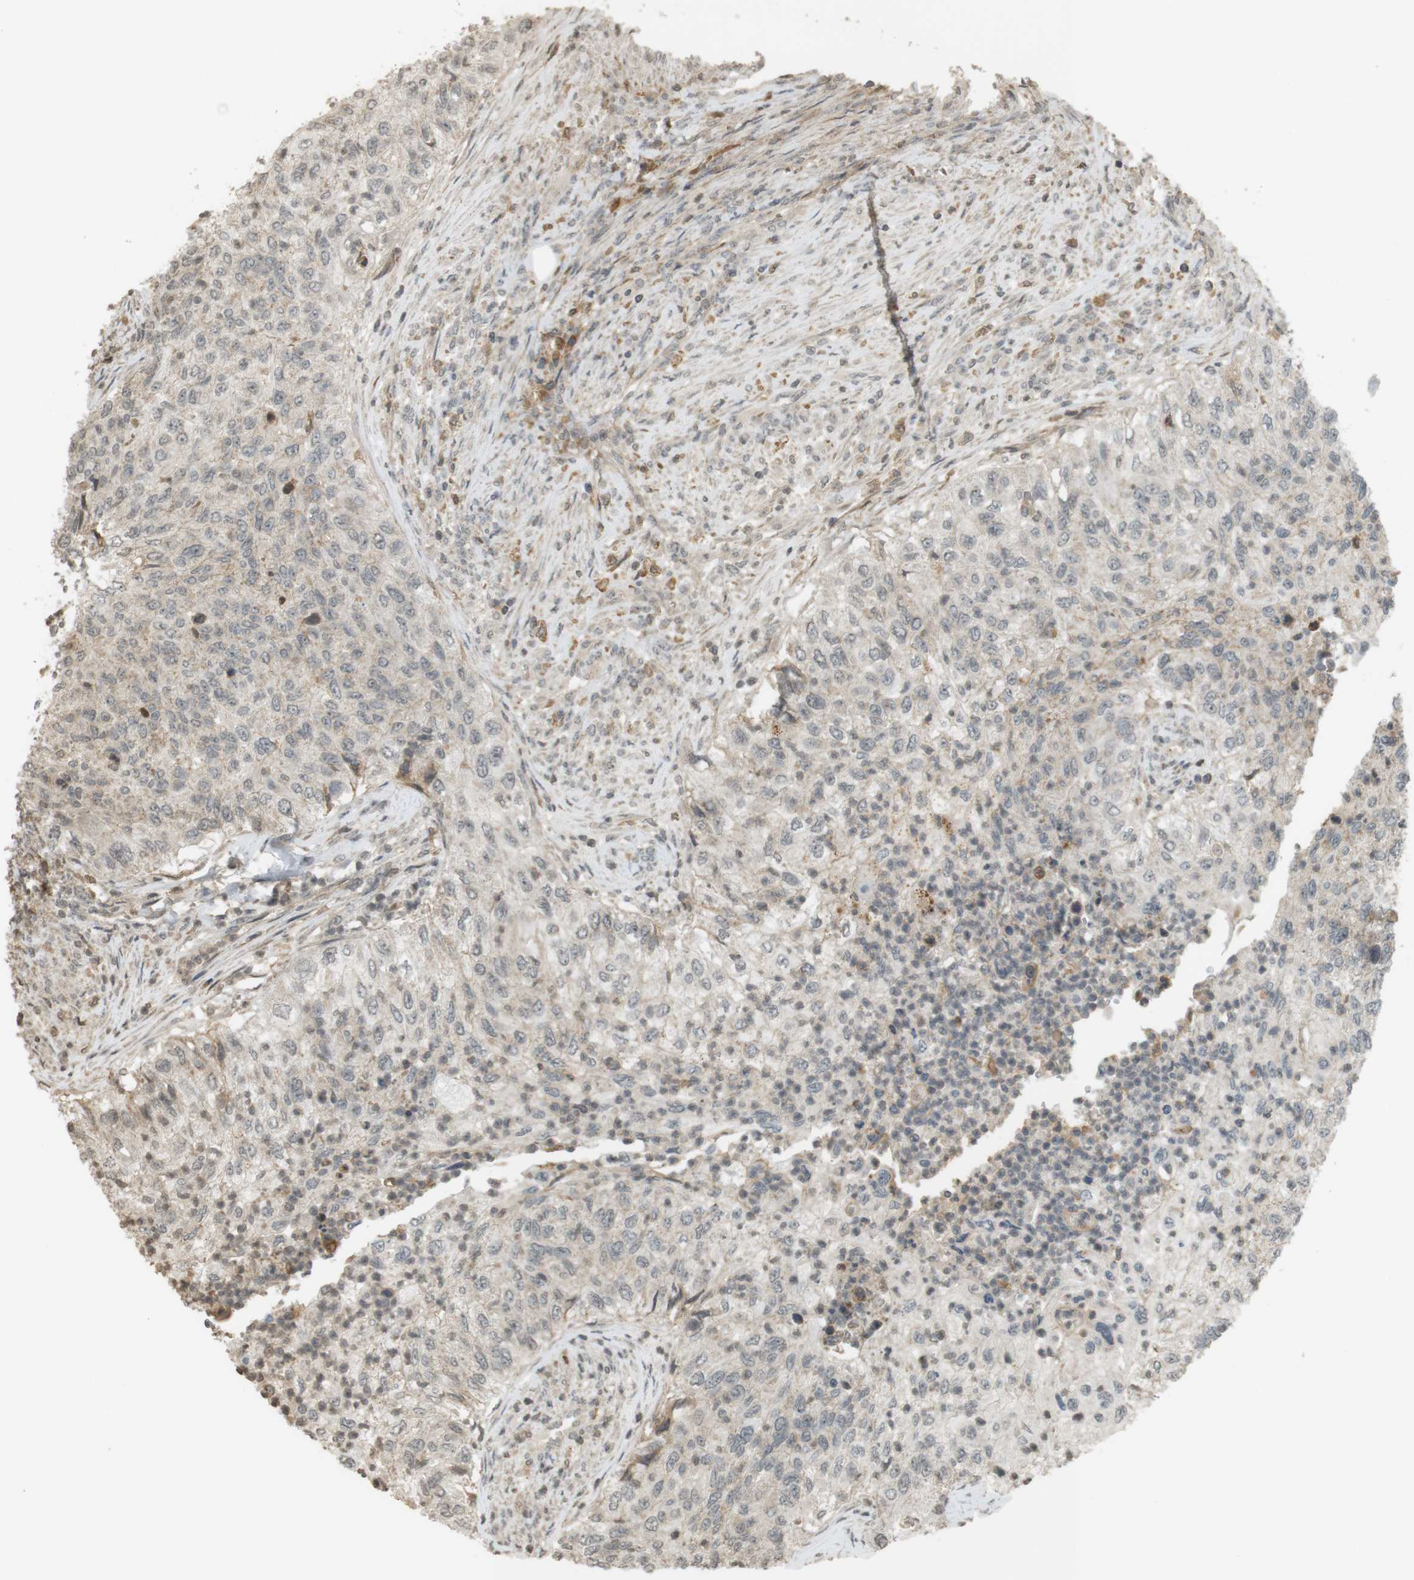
{"staining": {"intensity": "negative", "quantity": "none", "location": "none"}, "tissue": "urothelial cancer", "cell_type": "Tumor cells", "image_type": "cancer", "snomed": [{"axis": "morphology", "description": "Urothelial carcinoma, High grade"}, {"axis": "topography", "description": "Urinary bladder"}], "caption": "Human urothelial cancer stained for a protein using IHC demonstrates no positivity in tumor cells.", "gene": "SRR", "patient": {"sex": "female", "age": 60}}